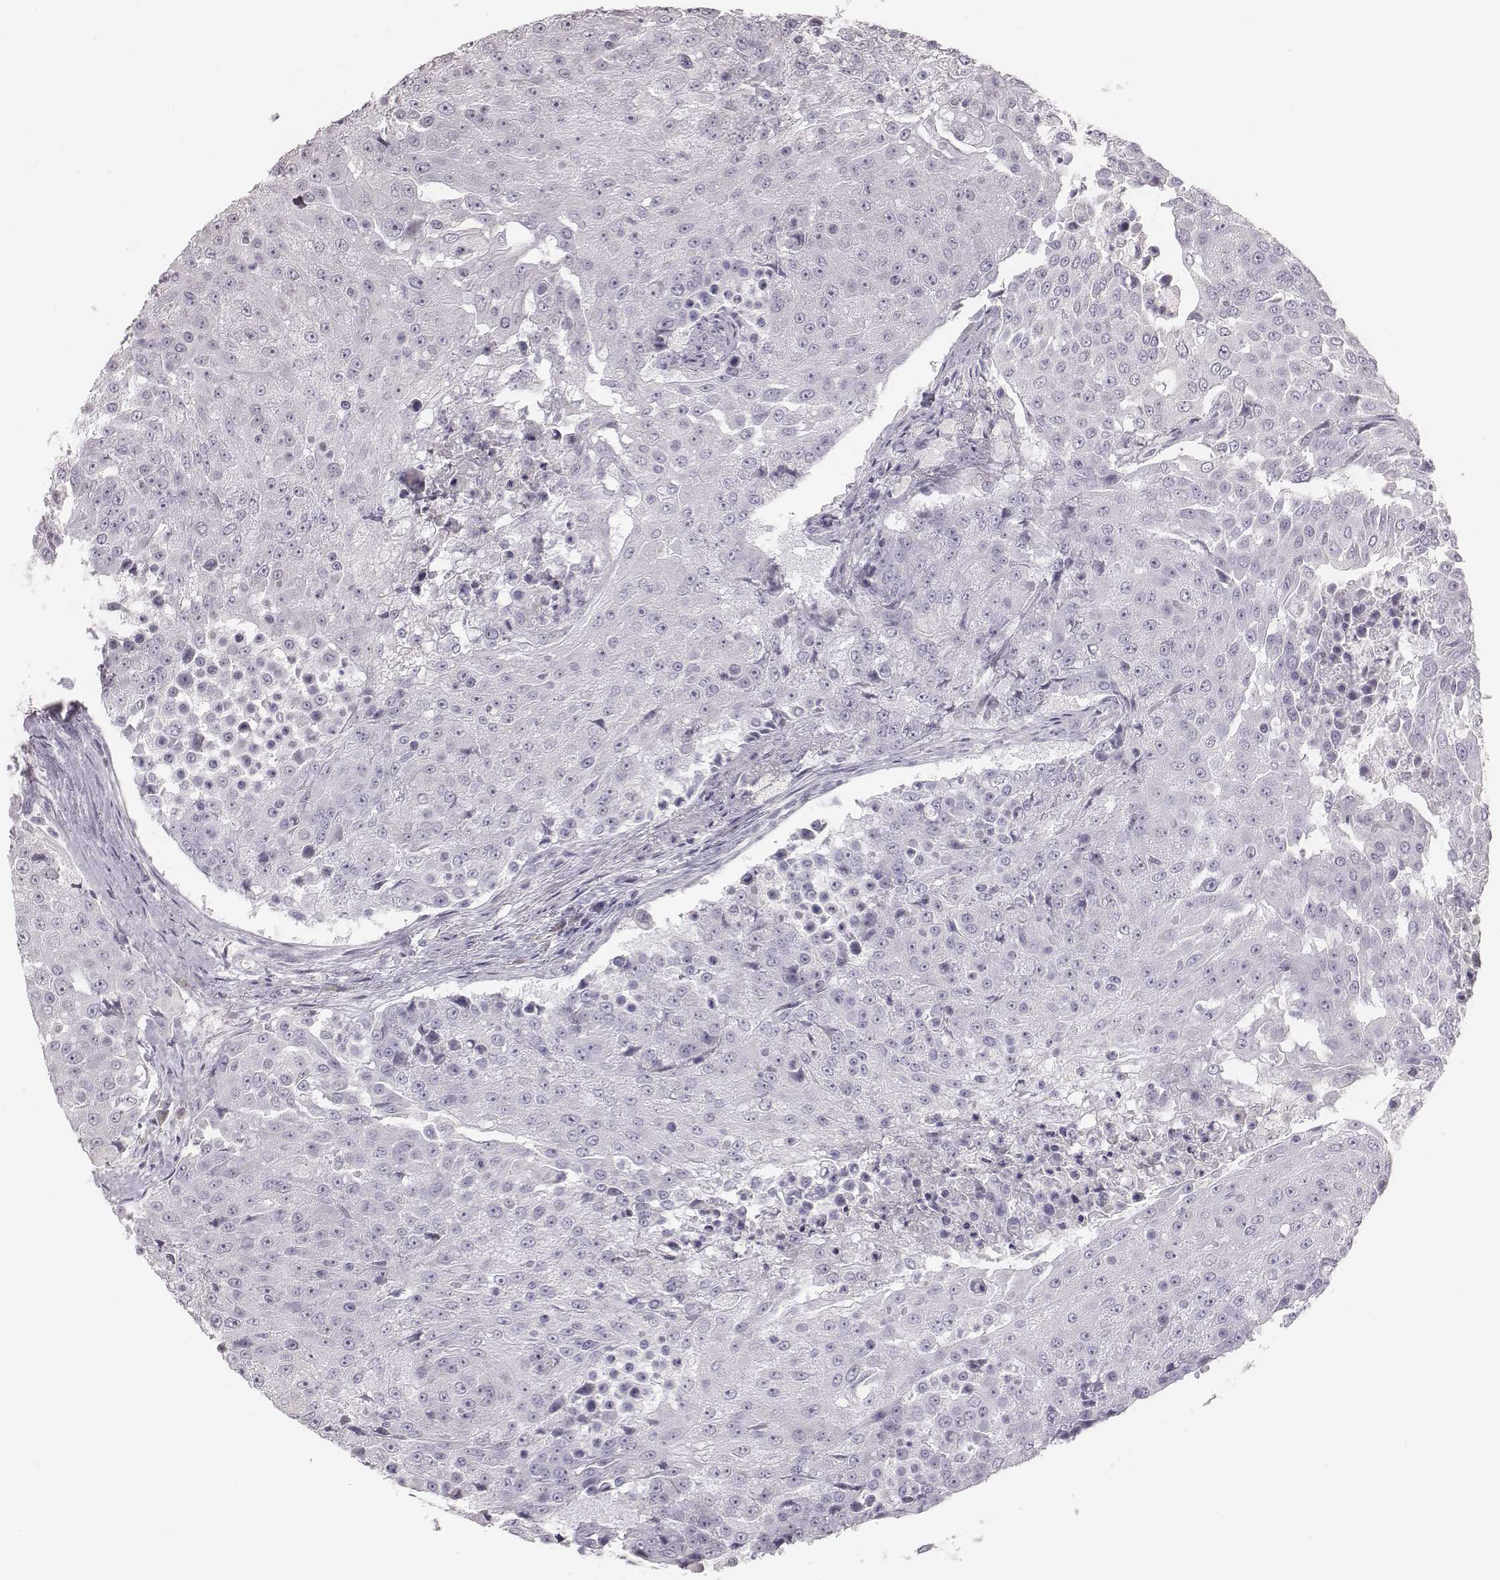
{"staining": {"intensity": "negative", "quantity": "none", "location": "none"}, "tissue": "urothelial cancer", "cell_type": "Tumor cells", "image_type": "cancer", "snomed": [{"axis": "morphology", "description": "Urothelial carcinoma, High grade"}, {"axis": "topography", "description": "Urinary bladder"}], "caption": "A high-resolution micrograph shows immunohistochemistry staining of urothelial cancer, which demonstrates no significant expression in tumor cells.", "gene": "C6orf58", "patient": {"sex": "female", "age": 63}}